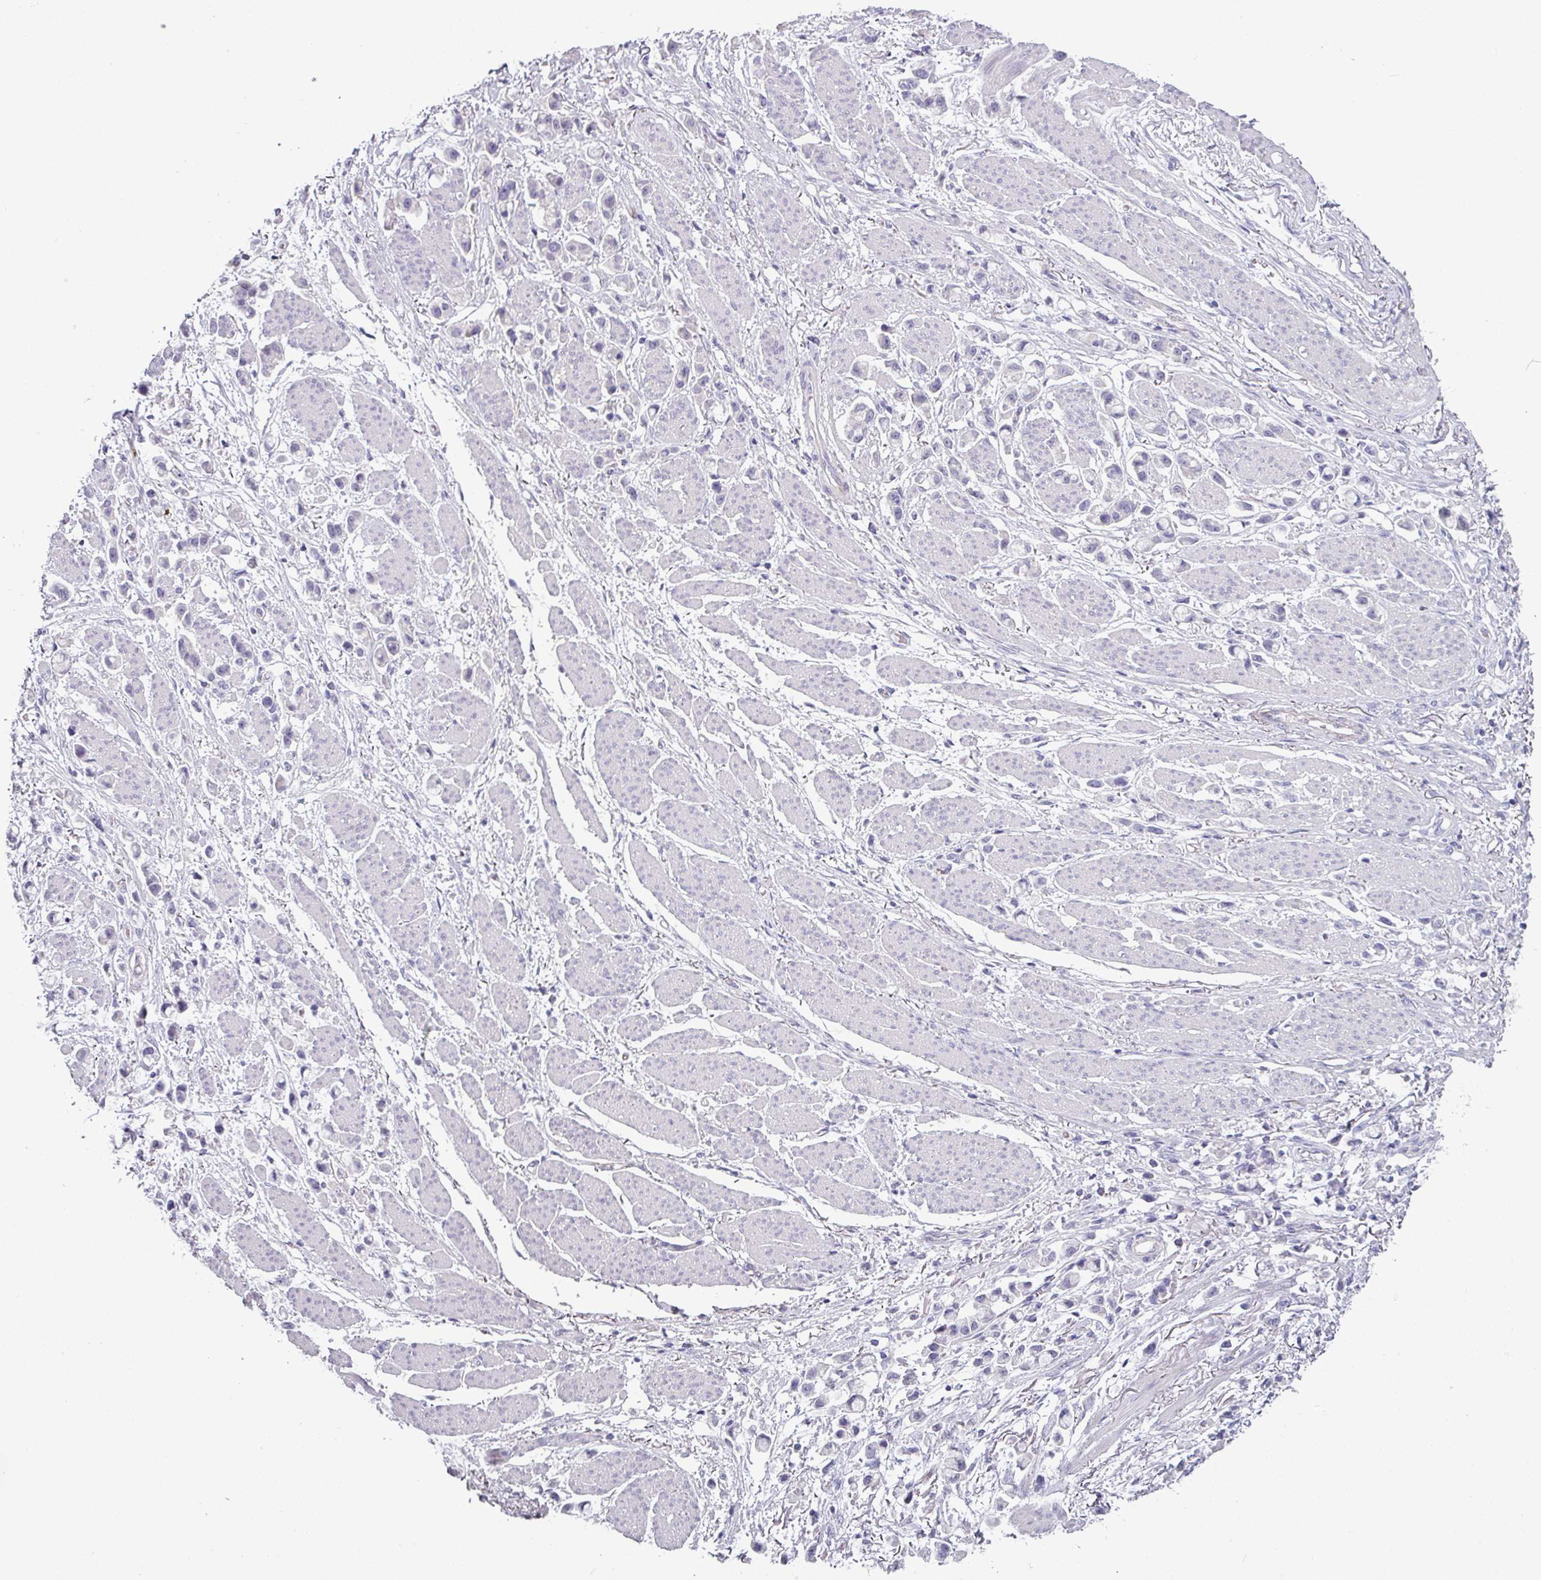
{"staining": {"intensity": "negative", "quantity": "none", "location": "none"}, "tissue": "stomach cancer", "cell_type": "Tumor cells", "image_type": "cancer", "snomed": [{"axis": "morphology", "description": "Adenocarcinoma, NOS"}, {"axis": "topography", "description": "Stomach"}], "caption": "An immunohistochemistry (IHC) histopathology image of stomach adenocarcinoma is shown. There is no staining in tumor cells of stomach adenocarcinoma.", "gene": "SLC17A7", "patient": {"sex": "female", "age": 81}}